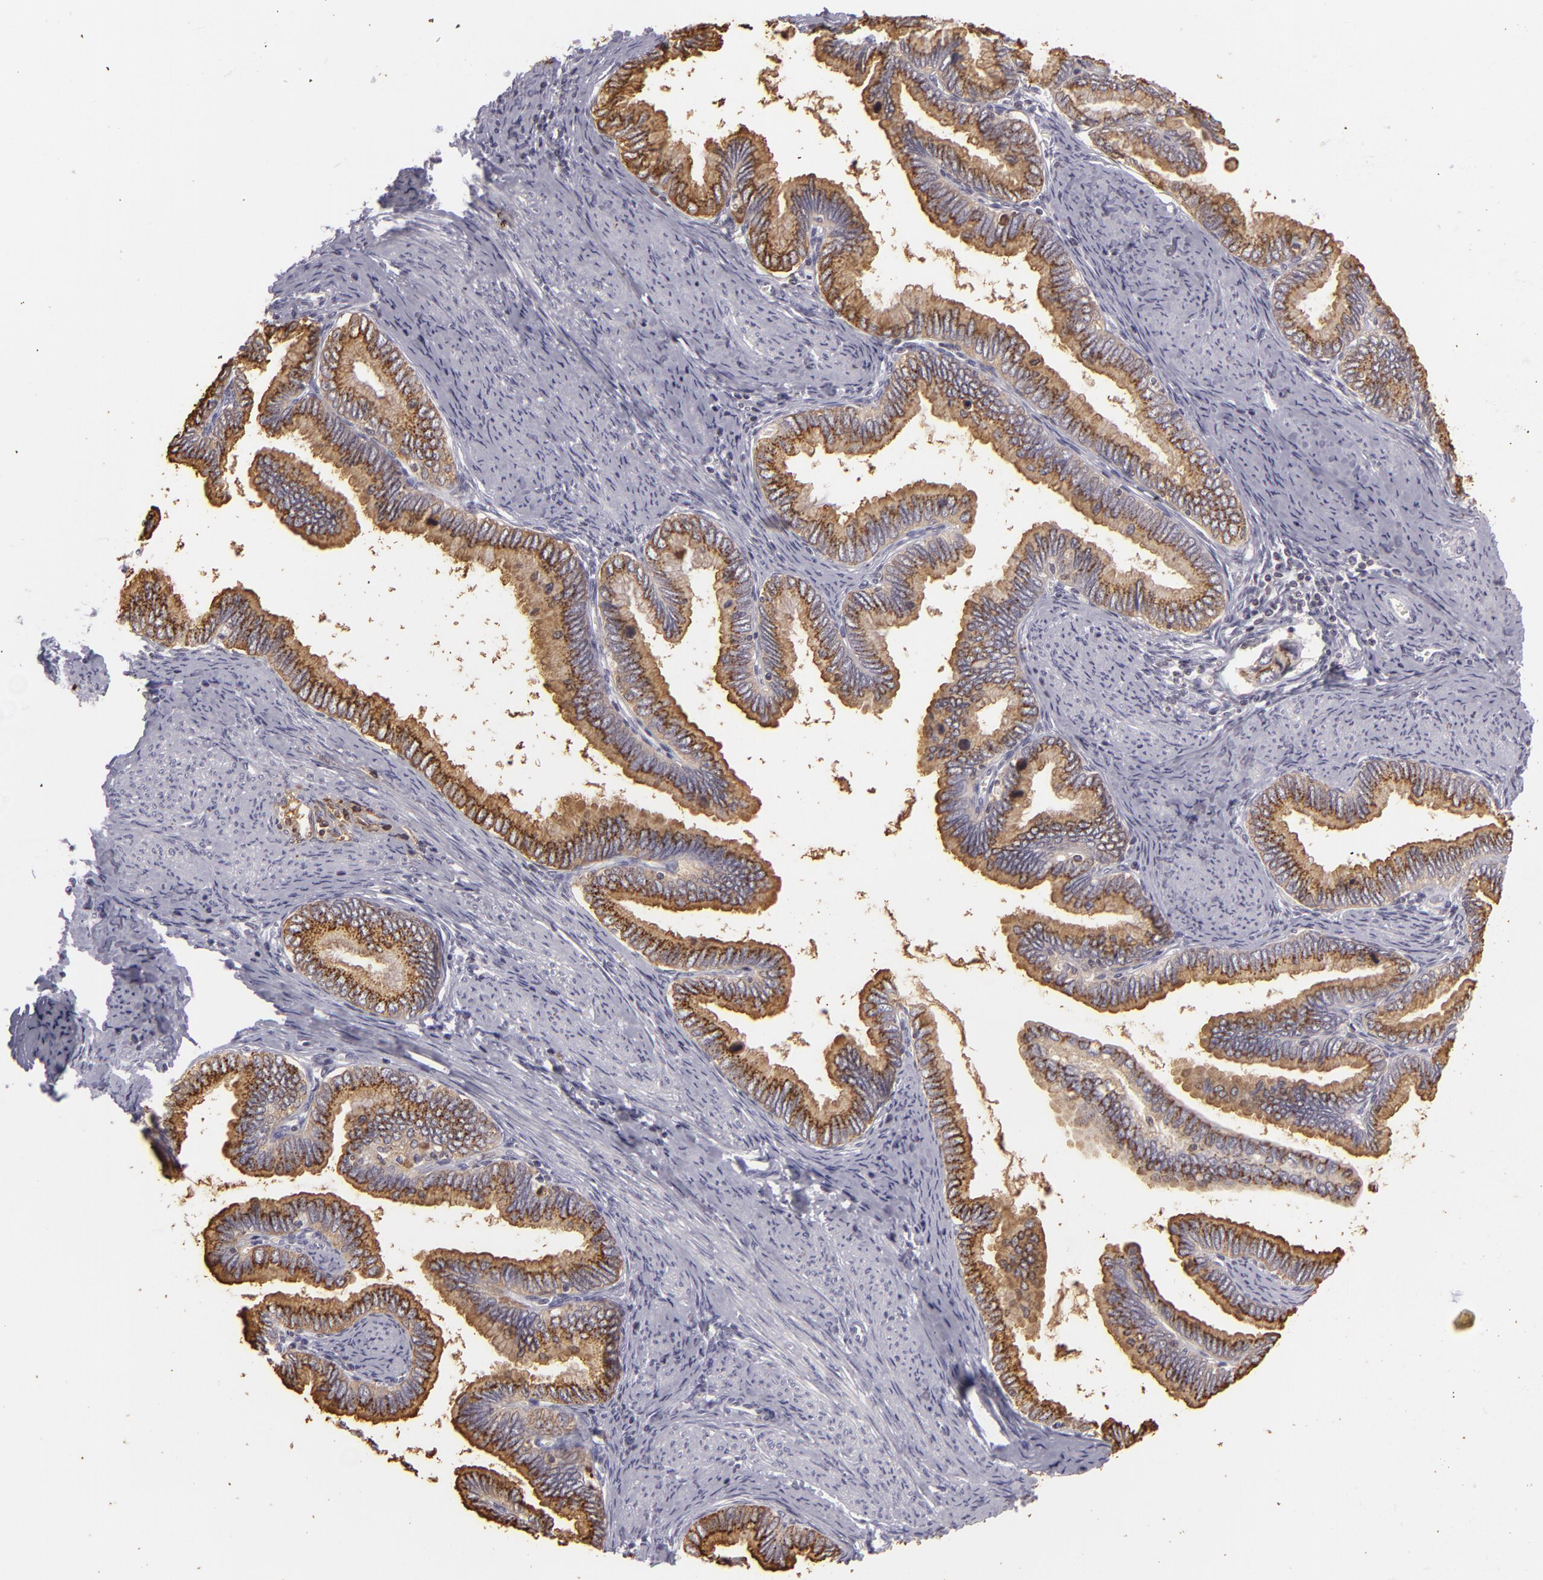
{"staining": {"intensity": "strong", "quantity": ">75%", "location": "cytoplasmic/membranous"}, "tissue": "cervical cancer", "cell_type": "Tumor cells", "image_type": "cancer", "snomed": [{"axis": "morphology", "description": "Adenocarcinoma, NOS"}, {"axis": "topography", "description": "Cervix"}], "caption": "Immunohistochemistry histopathology image of adenocarcinoma (cervical) stained for a protein (brown), which reveals high levels of strong cytoplasmic/membranous staining in about >75% of tumor cells.", "gene": "KCNAB2", "patient": {"sex": "female", "age": 49}}